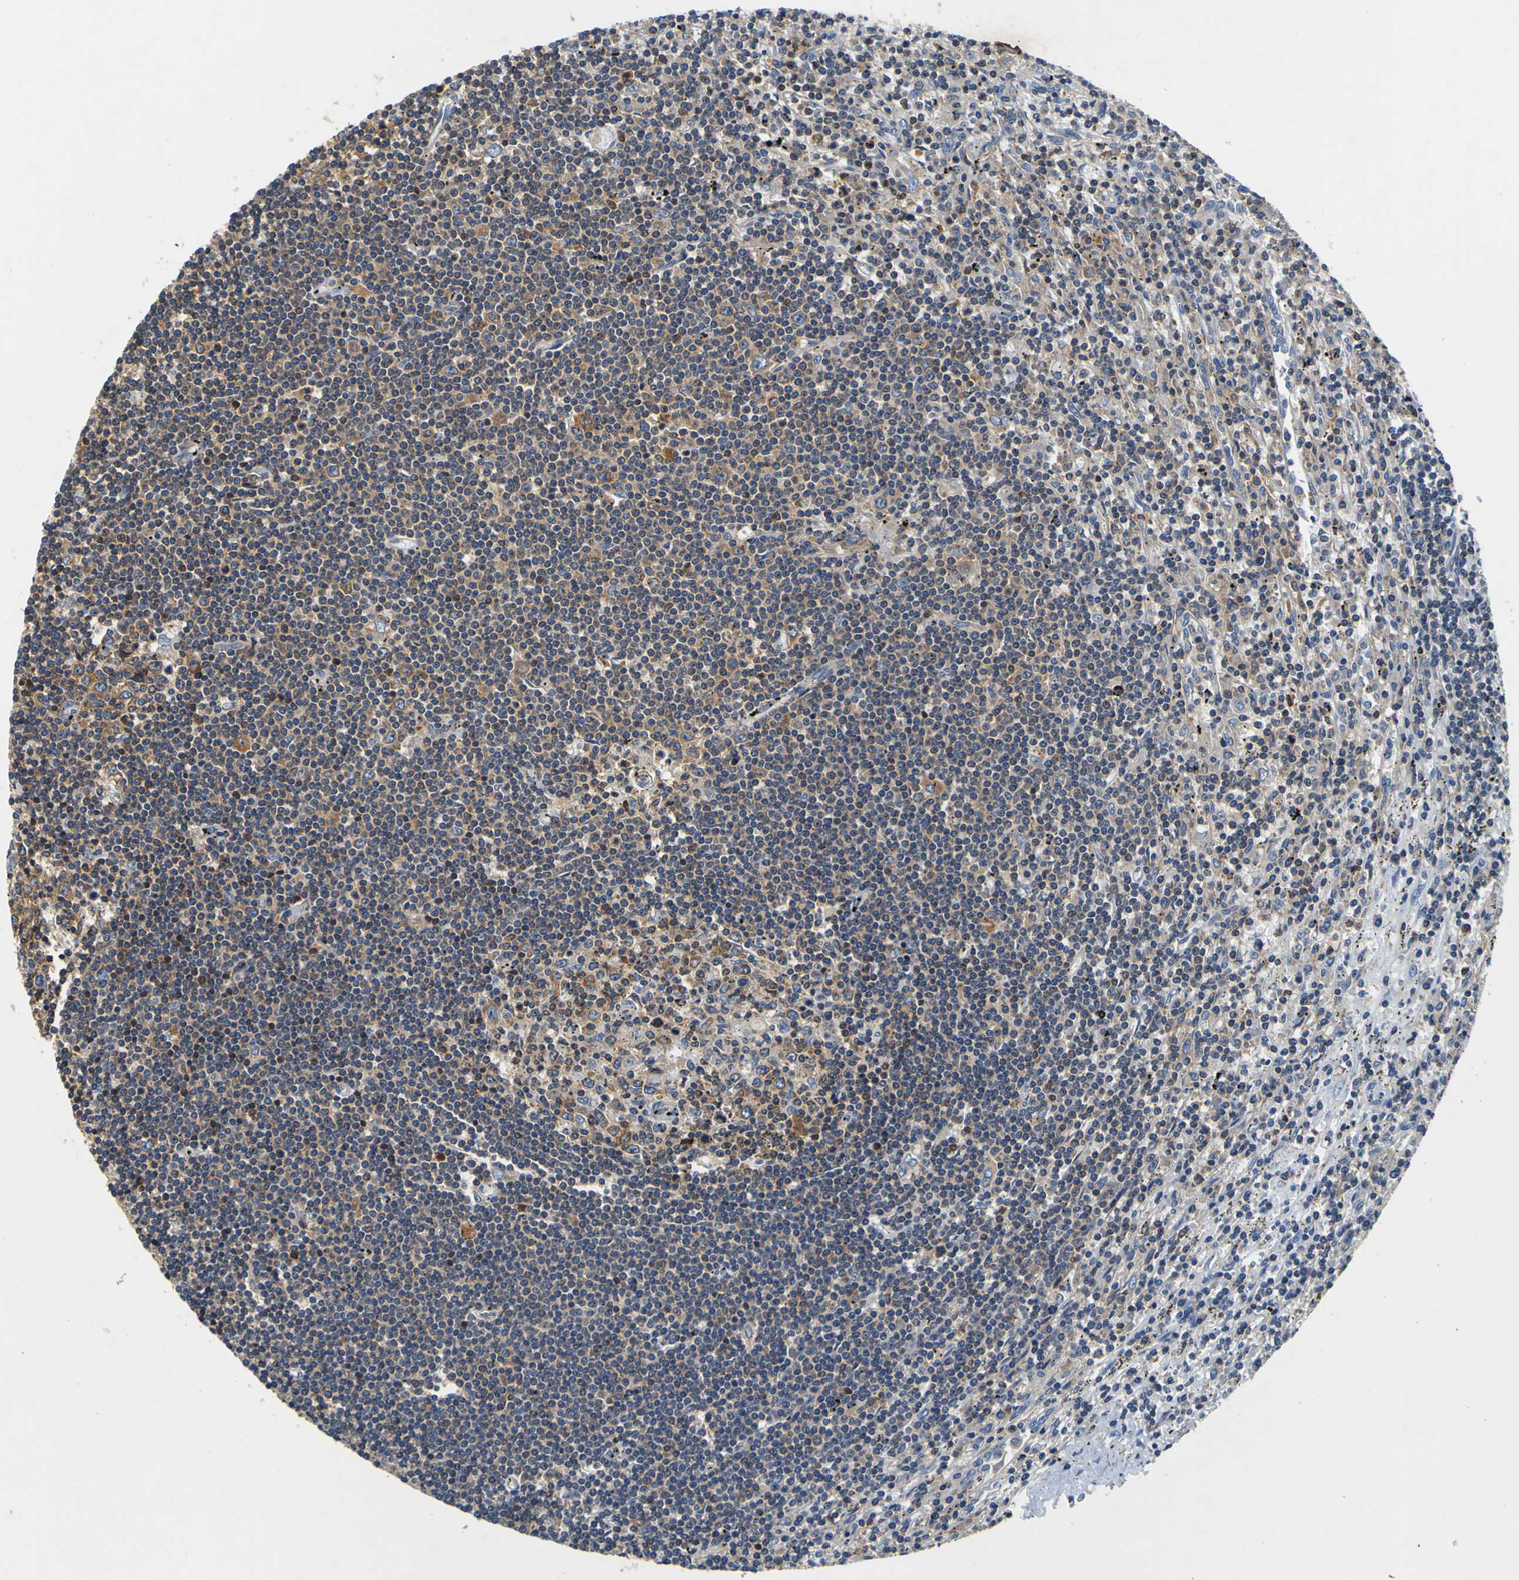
{"staining": {"intensity": "moderate", "quantity": "25%-75%", "location": "cytoplasmic/membranous"}, "tissue": "lymphoma", "cell_type": "Tumor cells", "image_type": "cancer", "snomed": [{"axis": "morphology", "description": "Malignant lymphoma, non-Hodgkin's type, Low grade"}, {"axis": "topography", "description": "Spleen"}], "caption": "Low-grade malignant lymphoma, non-Hodgkin's type stained for a protein (brown) exhibits moderate cytoplasmic/membranous positive positivity in about 25%-75% of tumor cells.", "gene": "CNR2", "patient": {"sex": "male", "age": 76}}